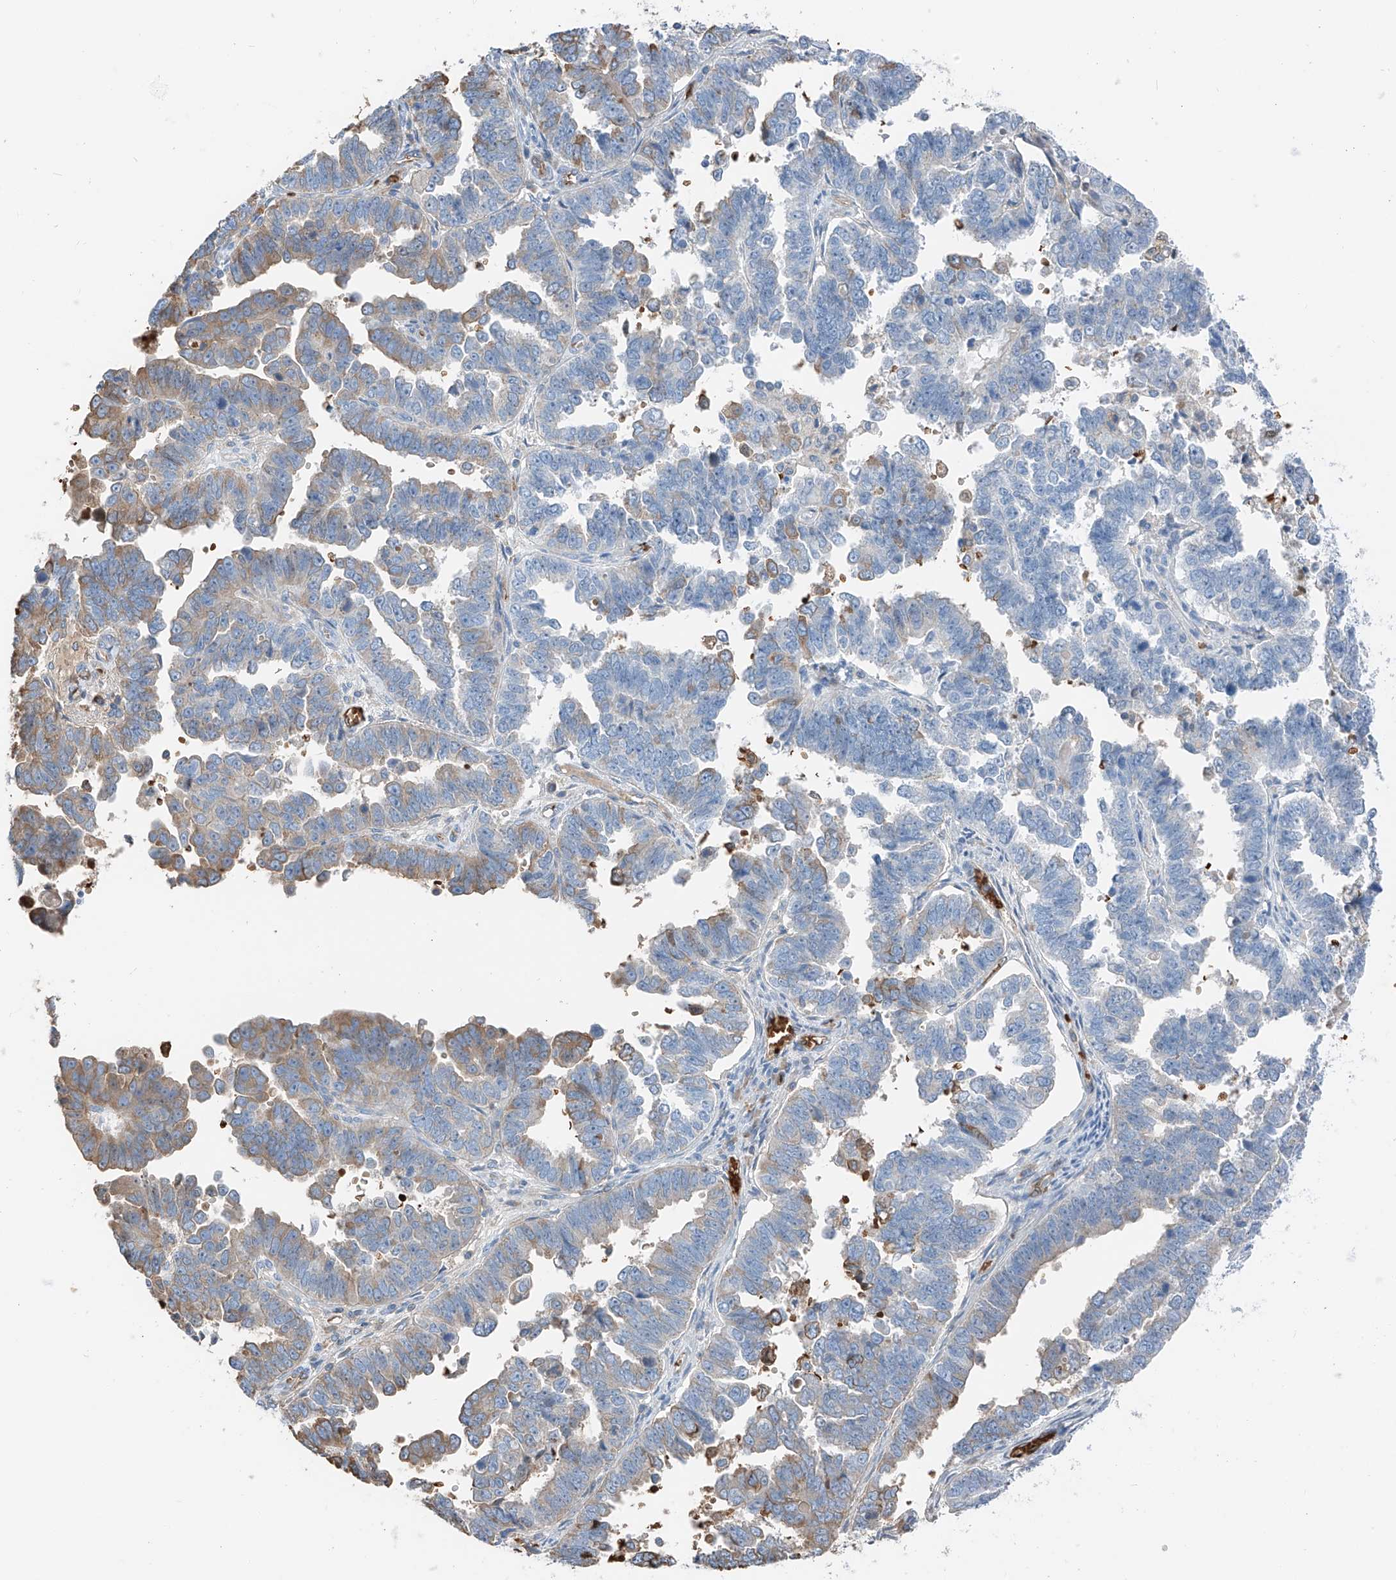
{"staining": {"intensity": "weak", "quantity": "<25%", "location": "cytoplasmic/membranous"}, "tissue": "endometrial cancer", "cell_type": "Tumor cells", "image_type": "cancer", "snomed": [{"axis": "morphology", "description": "Adenocarcinoma, NOS"}, {"axis": "topography", "description": "Endometrium"}], "caption": "Endometrial cancer was stained to show a protein in brown. There is no significant staining in tumor cells. (DAB IHC with hematoxylin counter stain).", "gene": "PRSS23", "patient": {"sex": "female", "age": 75}}